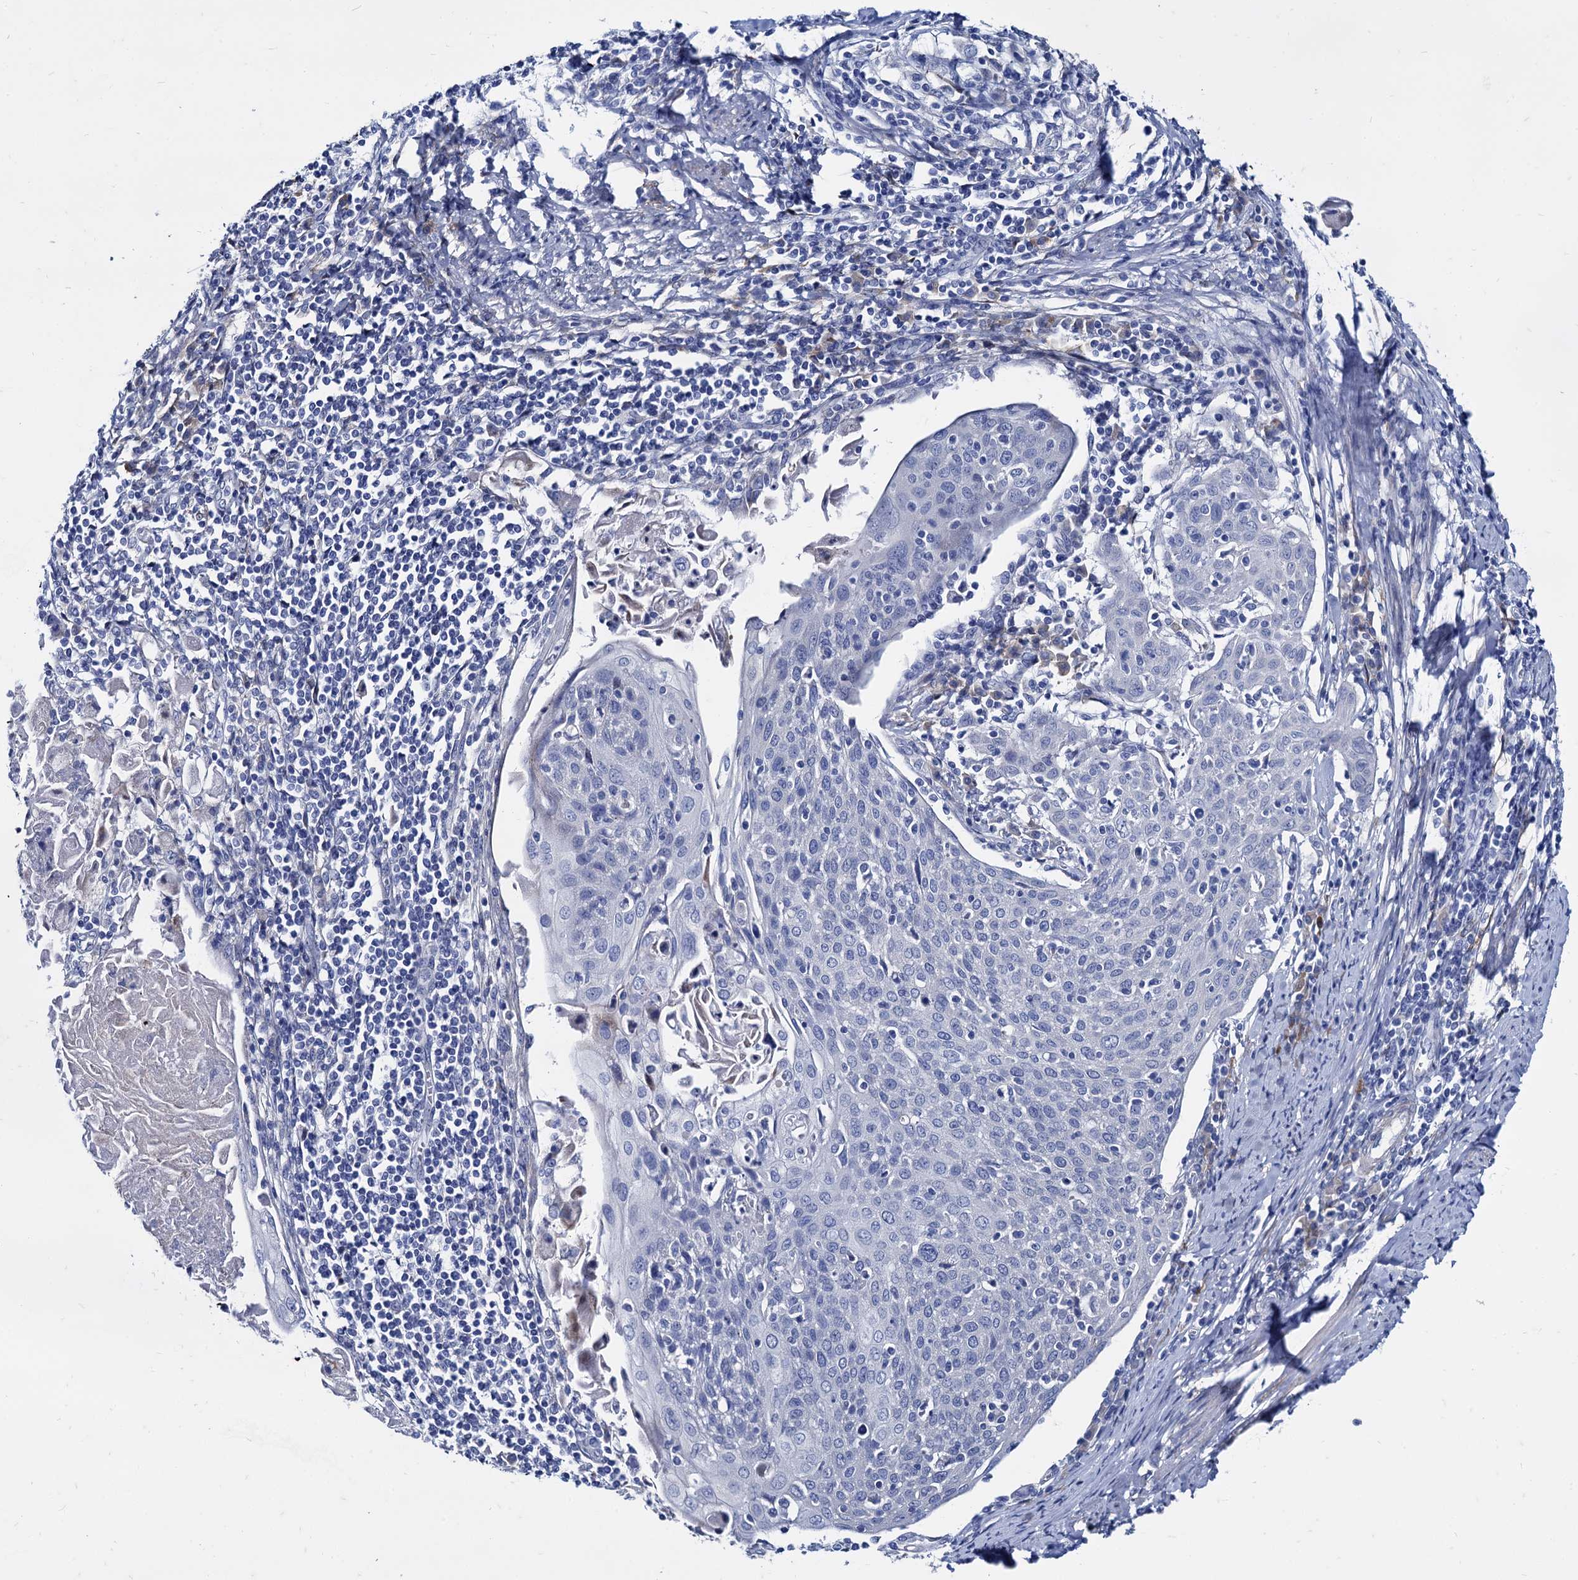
{"staining": {"intensity": "negative", "quantity": "none", "location": "none"}, "tissue": "cervical cancer", "cell_type": "Tumor cells", "image_type": "cancer", "snomed": [{"axis": "morphology", "description": "Squamous cell carcinoma, NOS"}, {"axis": "topography", "description": "Cervix"}], "caption": "Protein analysis of cervical squamous cell carcinoma shows no significant staining in tumor cells.", "gene": "FOXR2", "patient": {"sex": "female", "age": 67}}